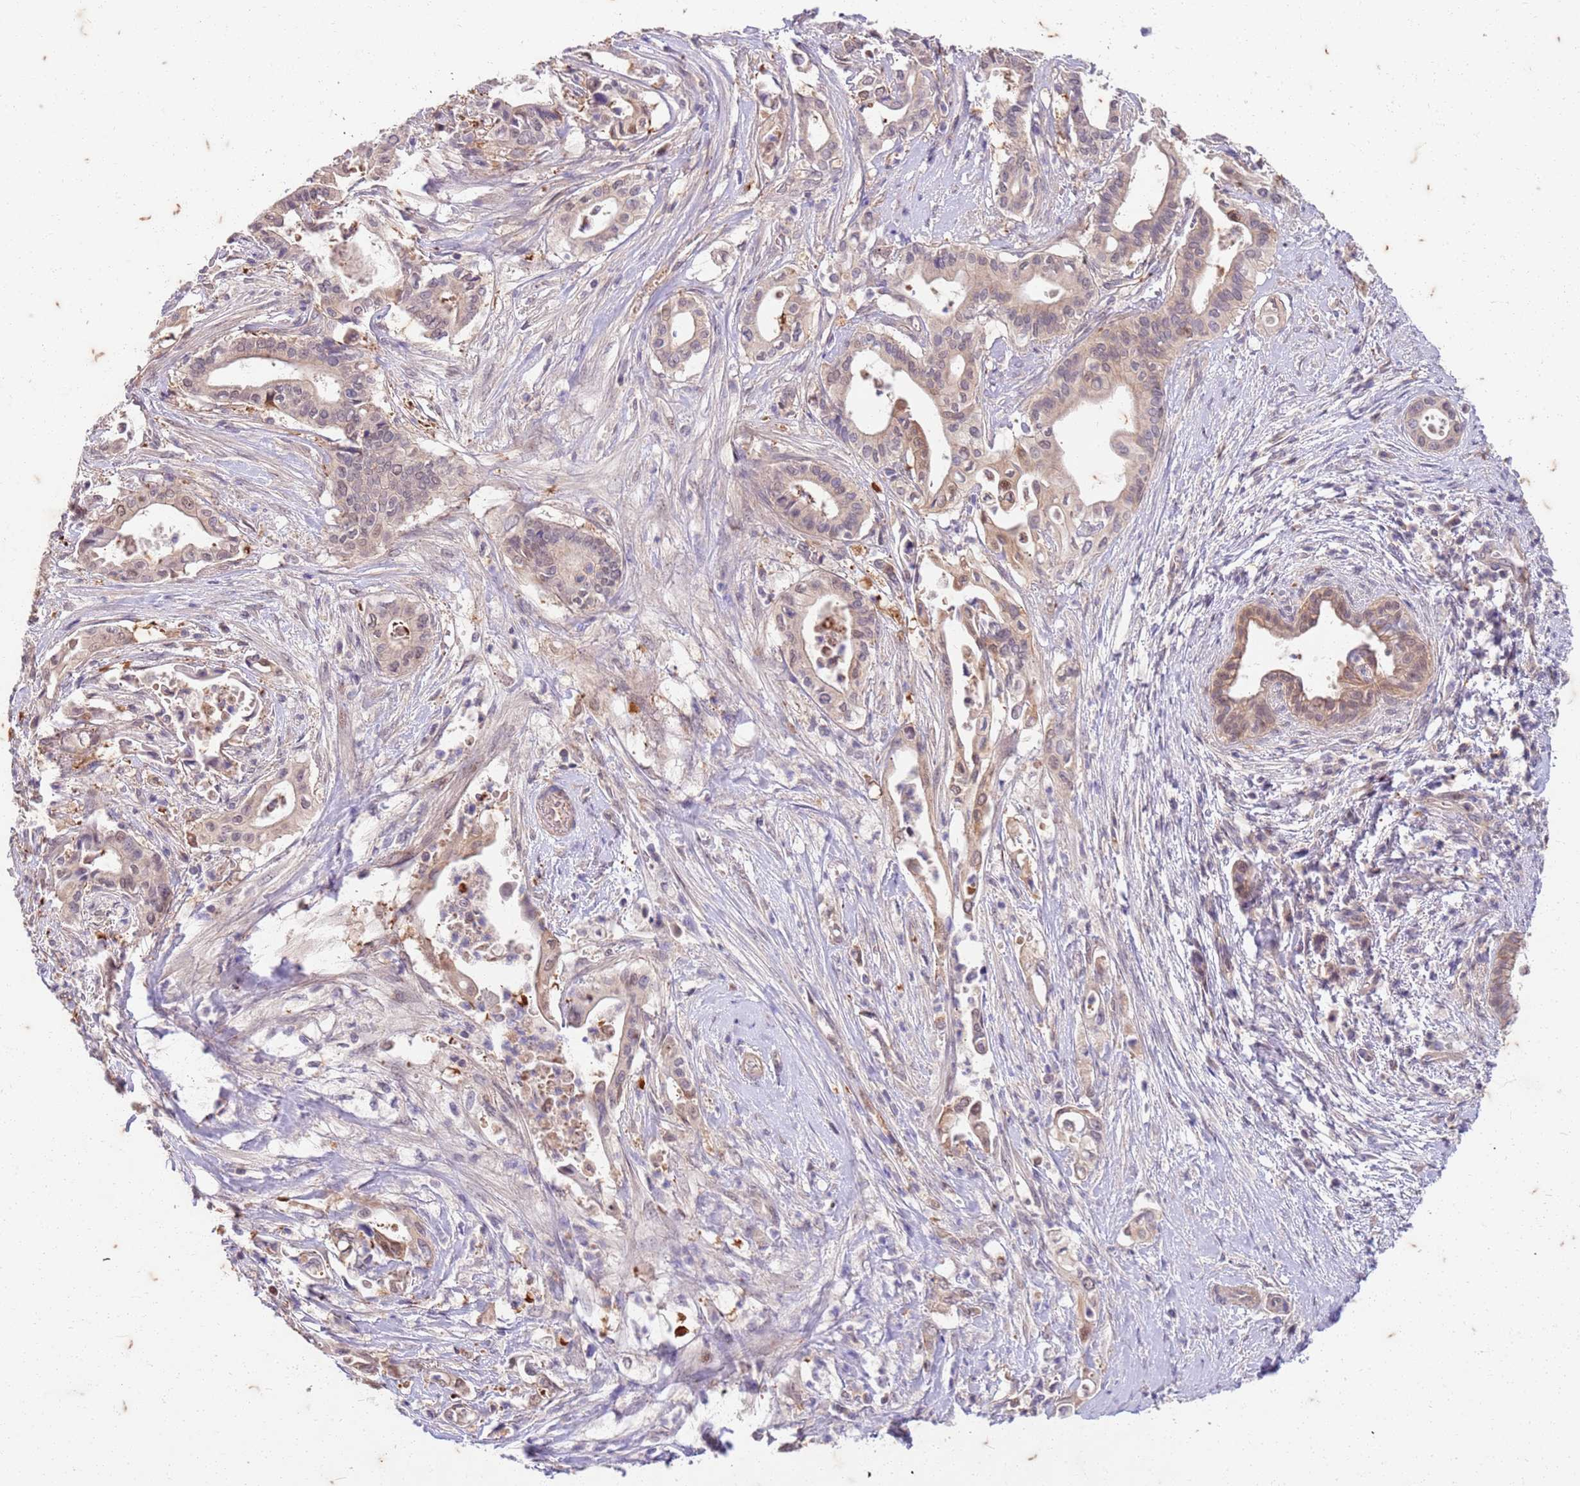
{"staining": {"intensity": "weak", "quantity": "25%-75%", "location": "cytoplasmic/membranous"}, "tissue": "pancreatic cancer", "cell_type": "Tumor cells", "image_type": "cancer", "snomed": [{"axis": "morphology", "description": "Adenocarcinoma, NOS"}, {"axis": "topography", "description": "Pancreas"}], "caption": "Weak cytoplasmic/membranous protein expression is appreciated in about 25%-75% of tumor cells in pancreatic cancer (adenocarcinoma).", "gene": "RAPGEF3", "patient": {"sex": "female", "age": 77}}